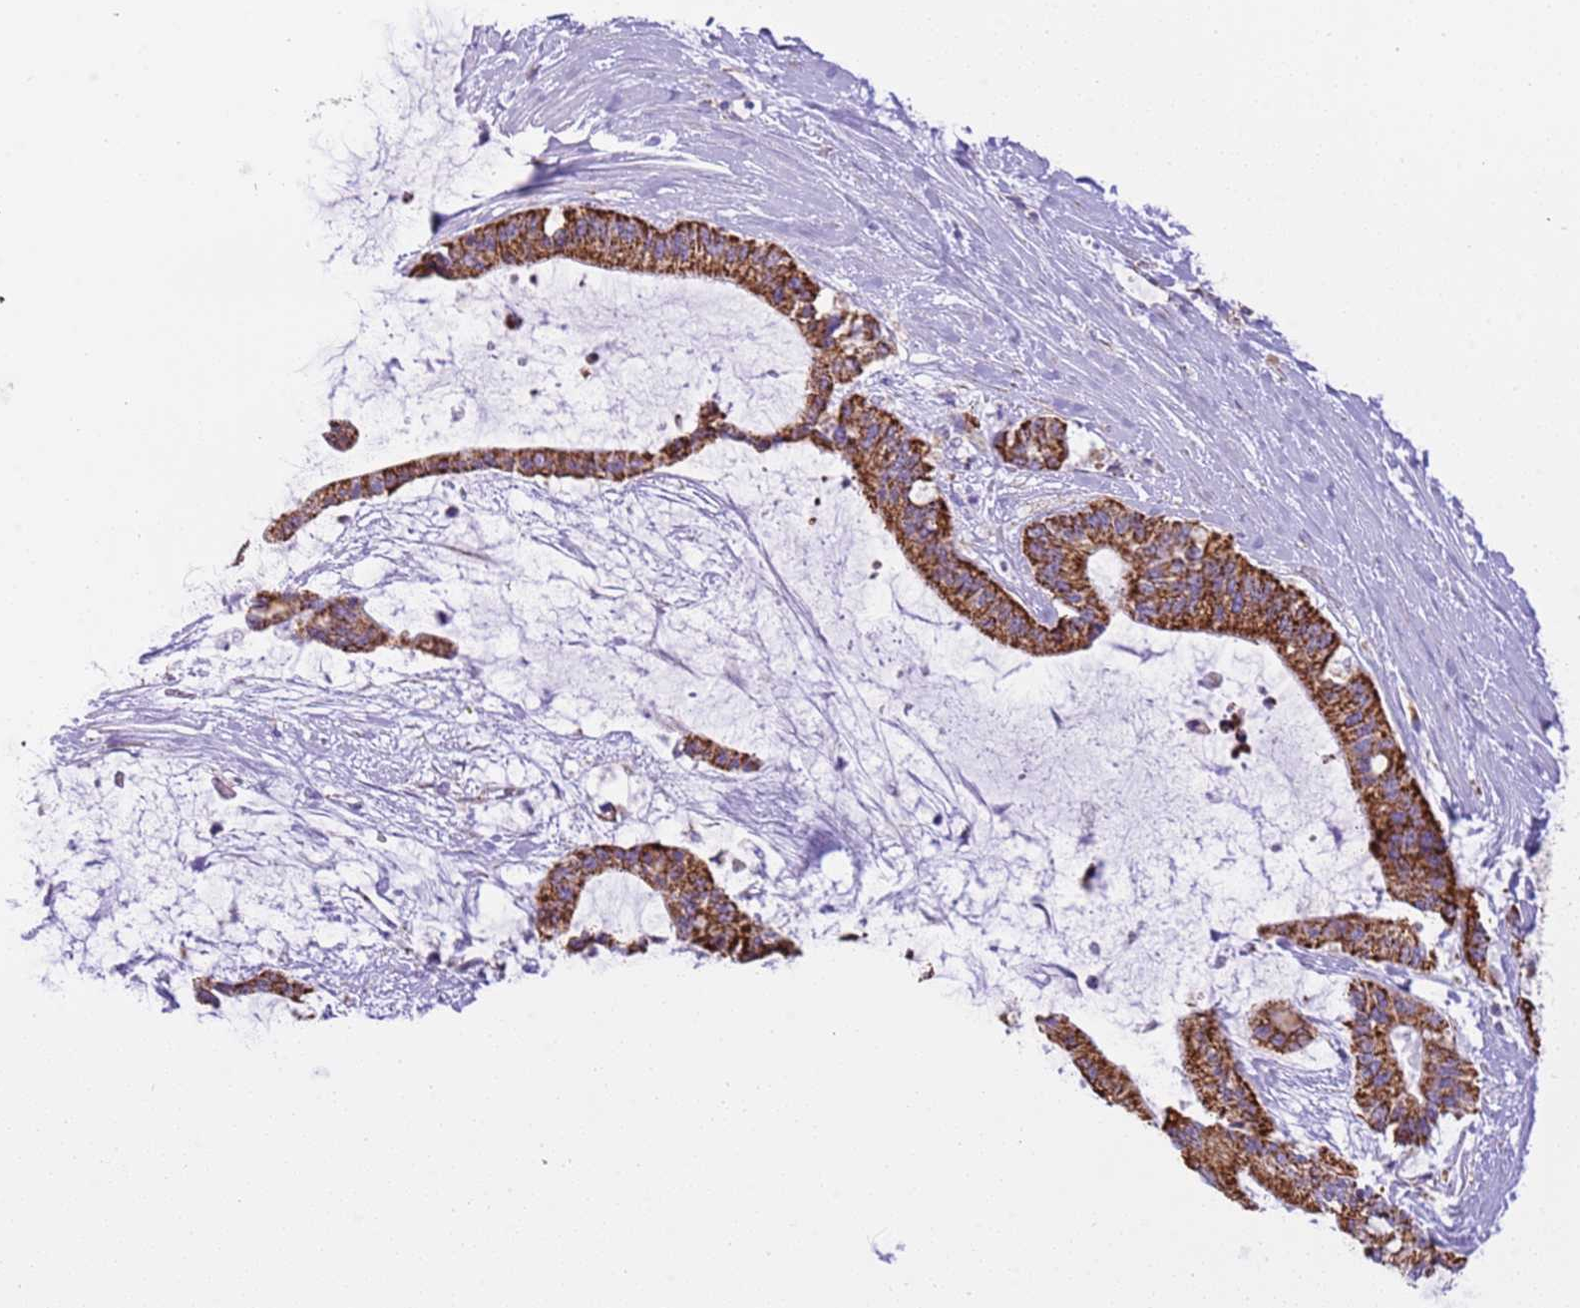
{"staining": {"intensity": "strong", "quantity": ">75%", "location": "cytoplasmic/membranous"}, "tissue": "liver cancer", "cell_type": "Tumor cells", "image_type": "cancer", "snomed": [{"axis": "morphology", "description": "Normal tissue, NOS"}, {"axis": "morphology", "description": "Cholangiocarcinoma"}, {"axis": "topography", "description": "Liver"}, {"axis": "topography", "description": "Peripheral nerve tissue"}], "caption": "IHC histopathology image of human liver cancer (cholangiocarcinoma) stained for a protein (brown), which displays high levels of strong cytoplasmic/membranous staining in approximately >75% of tumor cells.", "gene": "SUCLG2", "patient": {"sex": "female", "age": 73}}